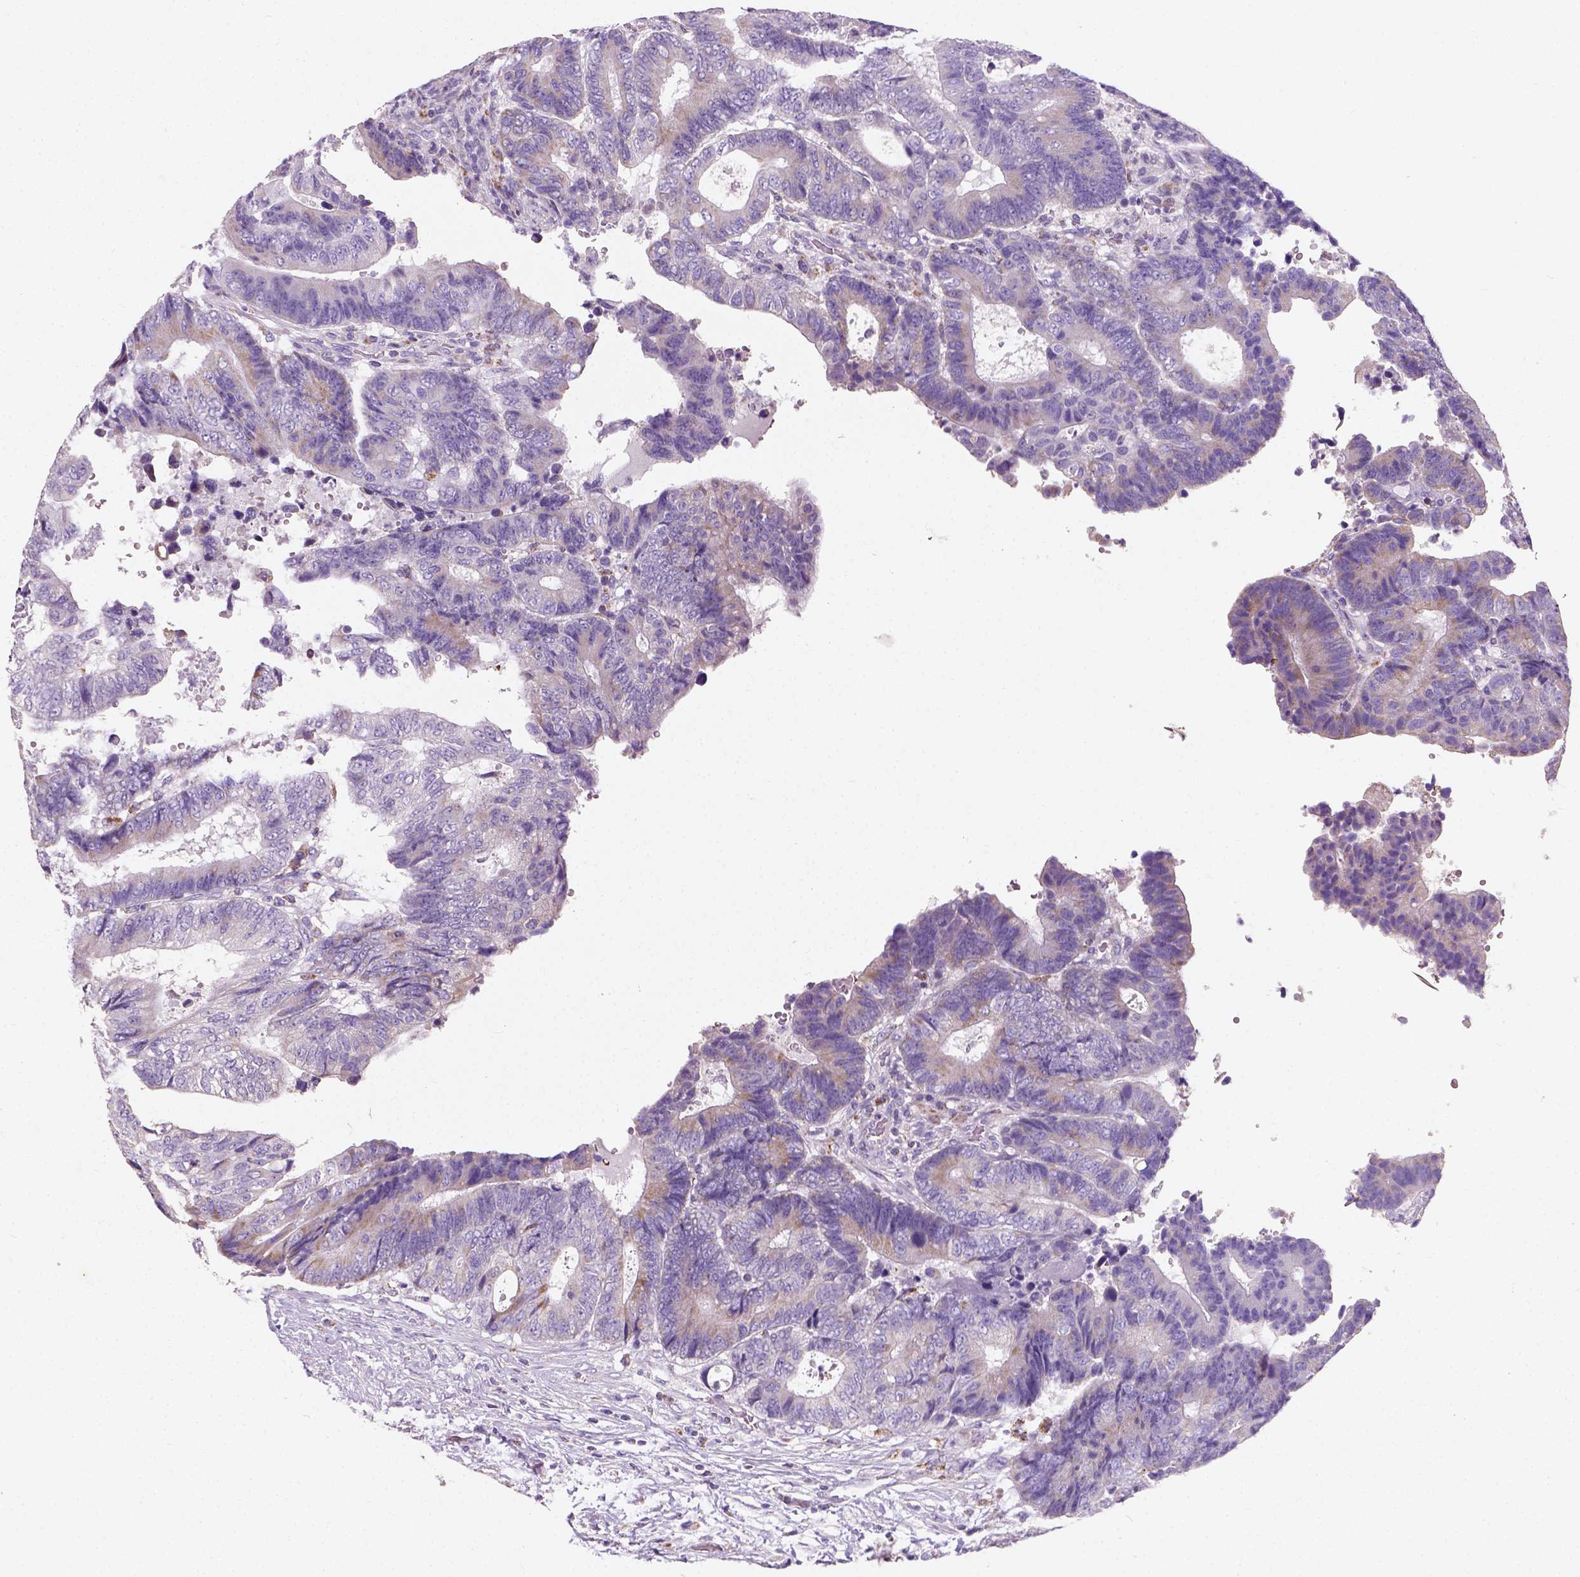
{"staining": {"intensity": "negative", "quantity": "none", "location": "none"}, "tissue": "colorectal cancer", "cell_type": "Tumor cells", "image_type": "cancer", "snomed": [{"axis": "morphology", "description": "Adenocarcinoma, NOS"}, {"axis": "topography", "description": "Colon"}], "caption": "An immunohistochemistry (IHC) image of colorectal cancer (adenocarcinoma) is shown. There is no staining in tumor cells of colorectal cancer (adenocarcinoma). Nuclei are stained in blue.", "gene": "CHODL", "patient": {"sex": "female", "age": 48}}